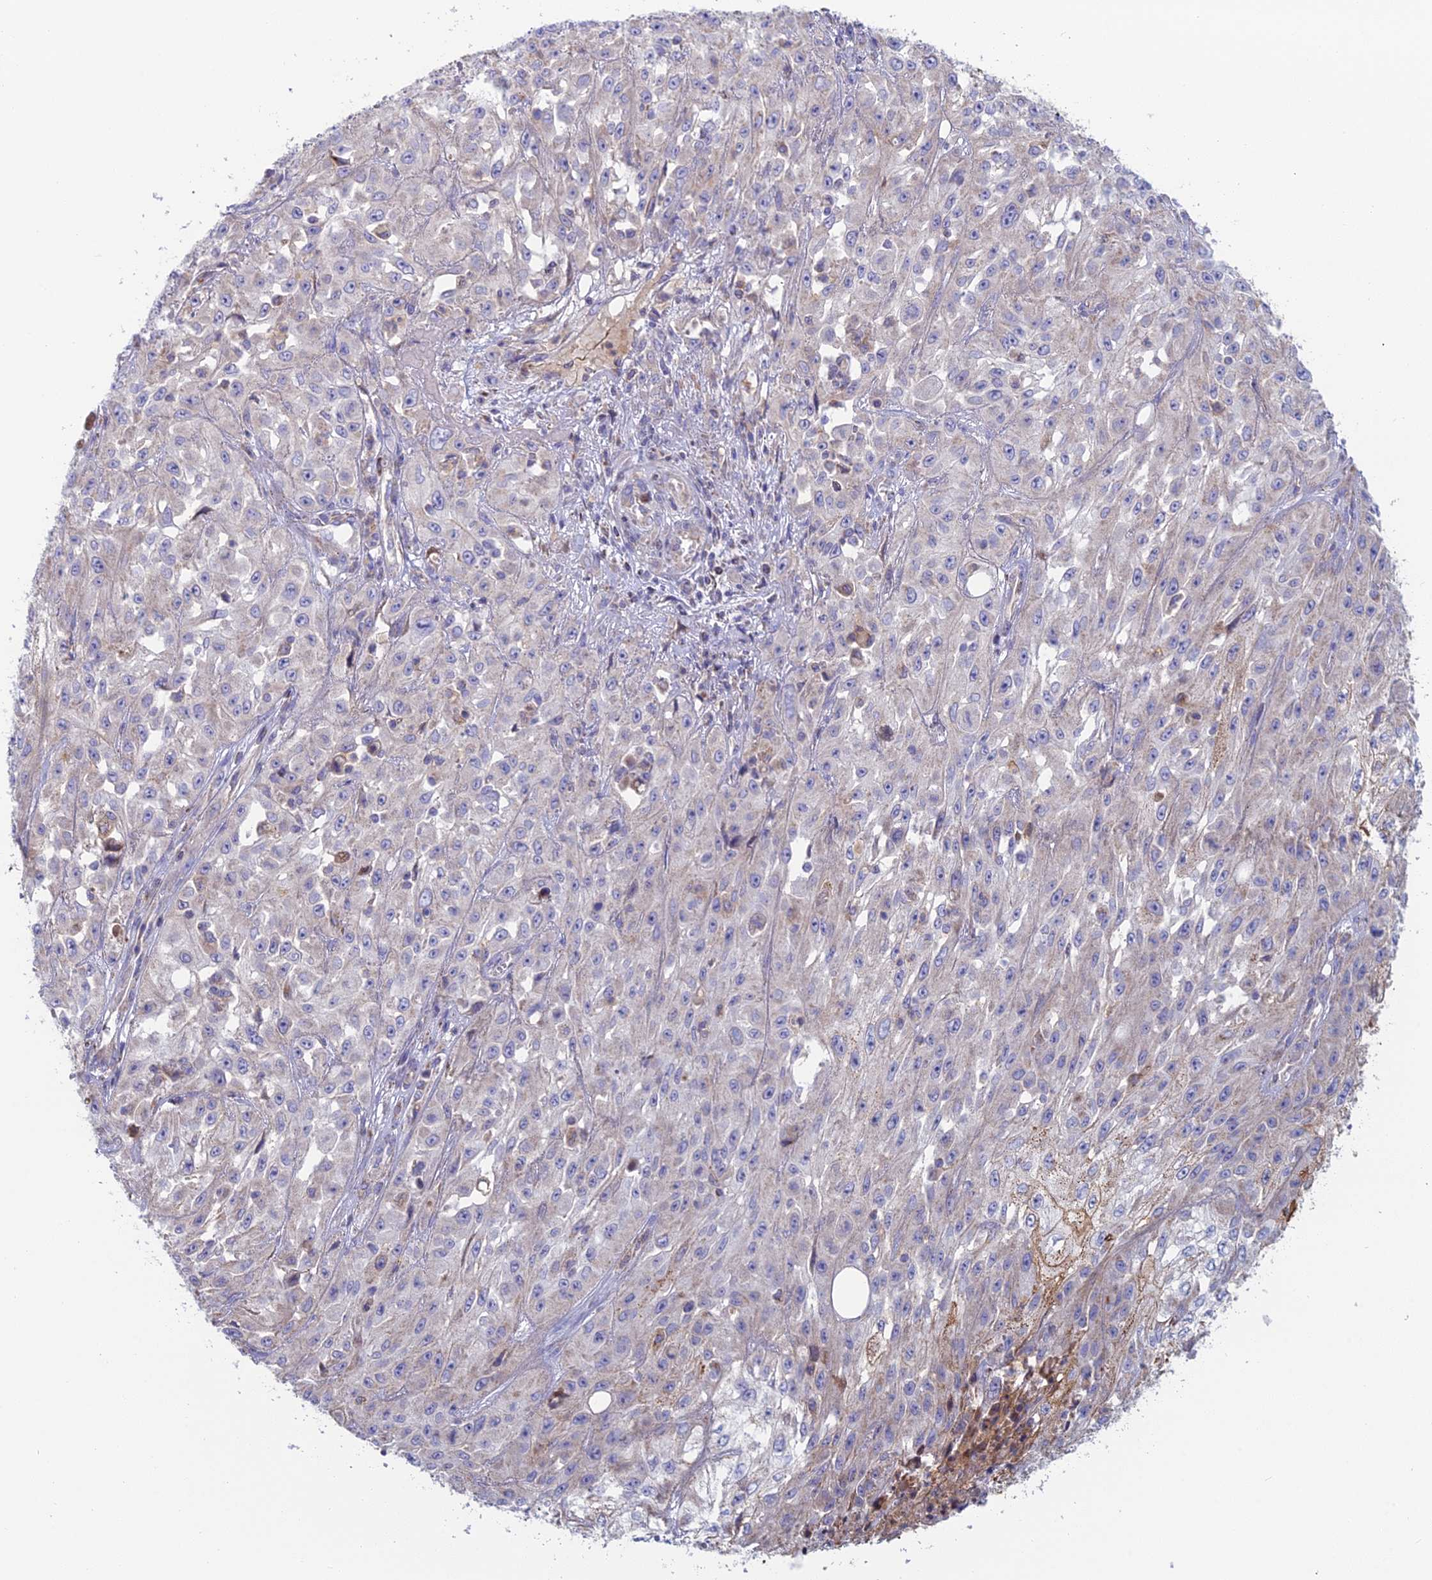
{"staining": {"intensity": "negative", "quantity": "none", "location": "none"}, "tissue": "skin cancer", "cell_type": "Tumor cells", "image_type": "cancer", "snomed": [{"axis": "morphology", "description": "Squamous cell carcinoma, NOS"}, {"axis": "morphology", "description": "Squamous cell carcinoma, metastatic, NOS"}, {"axis": "topography", "description": "Skin"}, {"axis": "topography", "description": "Lymph node"}], "caption": "Protein analysis of skin metastatic squamous cell carcinoma shows no significant staining in tumor cells. (Brightfield microscopy of DAB (3,3'-diaminobenzidine) immunohistochemistry (IHC) at high magnification).", "gene": "IFTAP", "patient": {"sex": "male", "age": 75}}